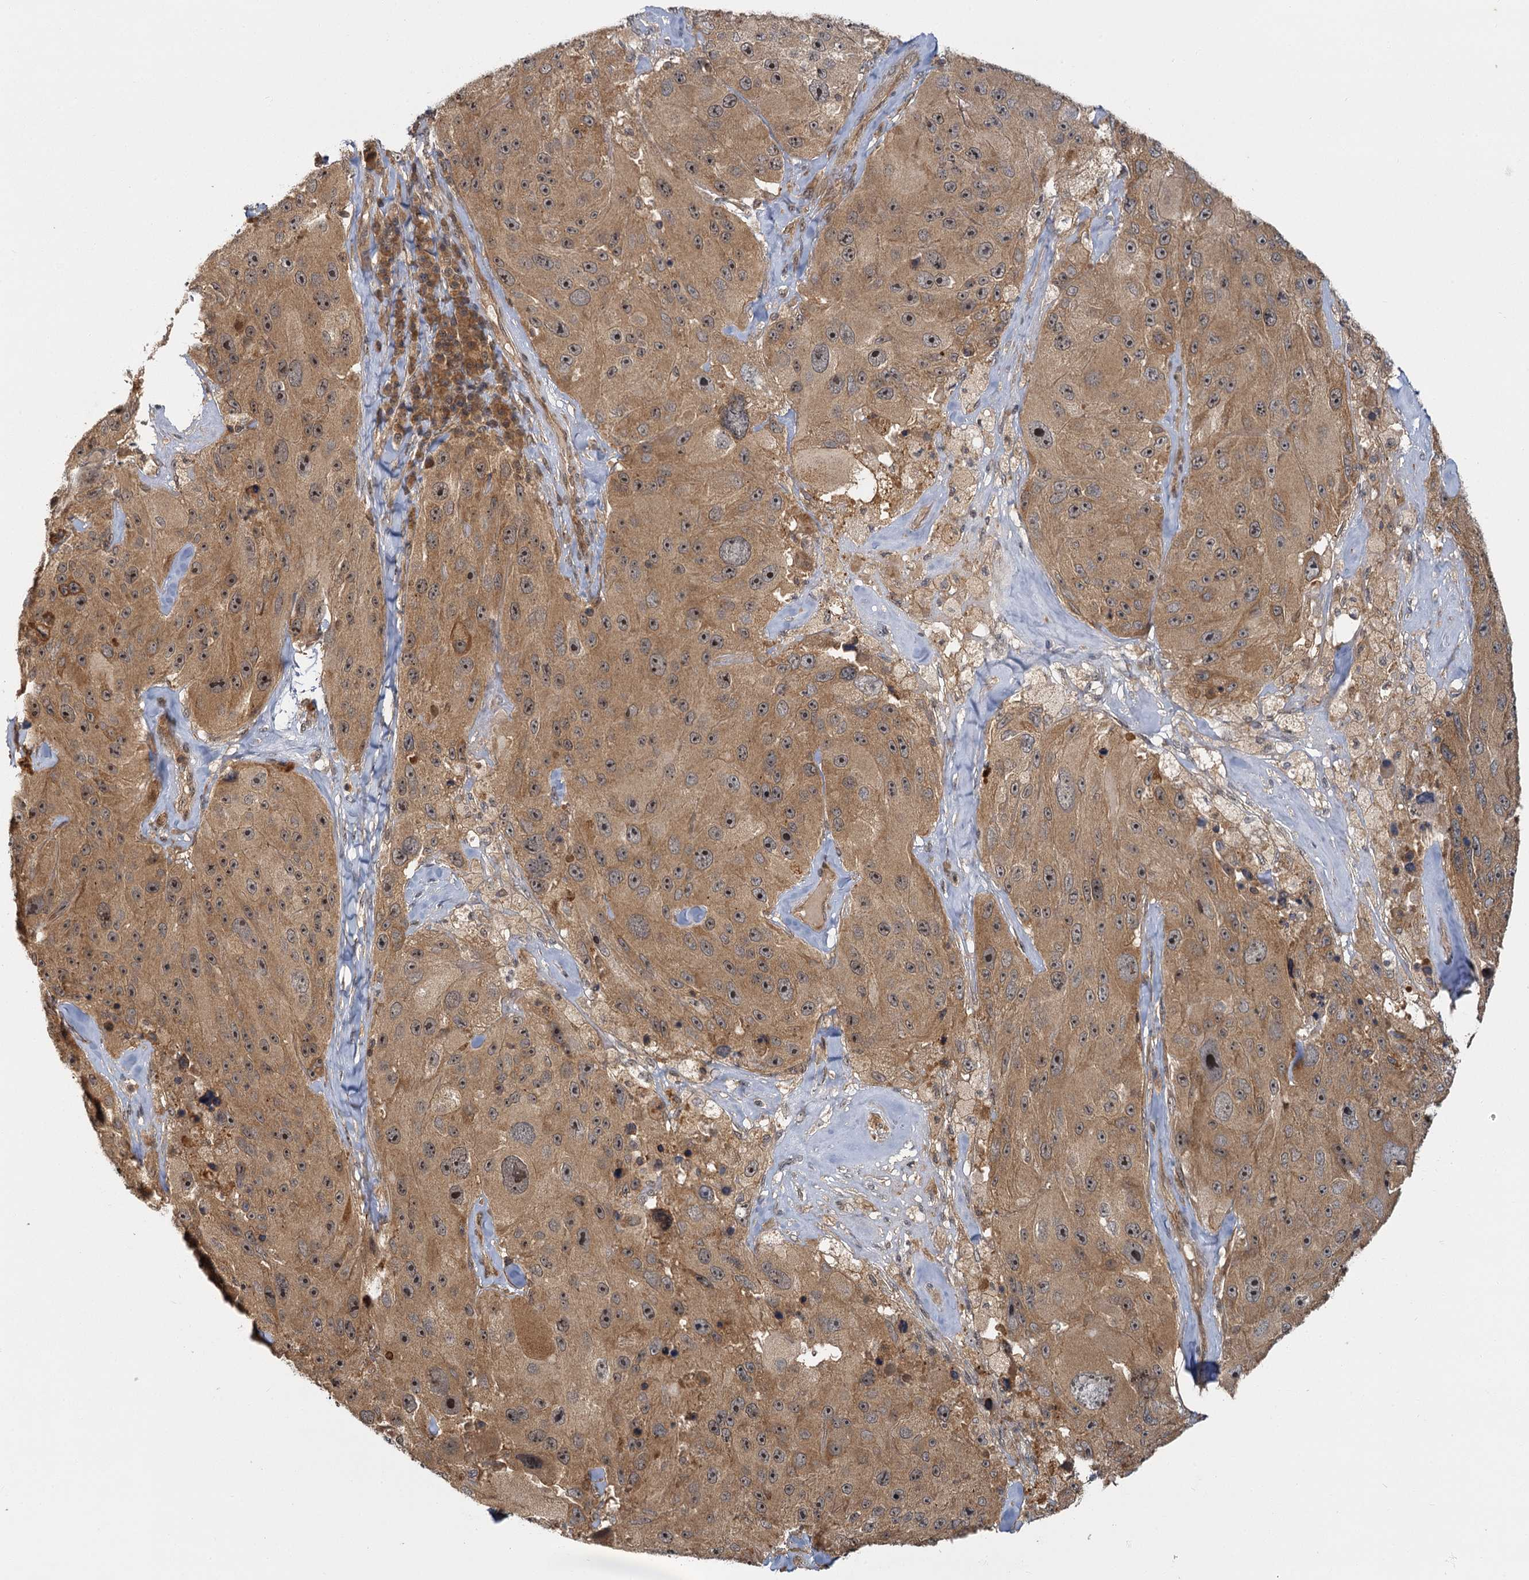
{"staining": {"intensity": "moderate", "quantity": ">75%", "location": "cytoplasmic/membranous,nuclear"}, "tissue": "melanoma", "cell_type": "Tumor cells", "image_type": "cancer", "snomed": [{"axis": "morphology", "description": "Malignant melanoma, Metastatic site"}, {"axis": "topography", "description": "Lymph node"}], "caption": "Melanoma stained with a protein marker shows moderate staining in tumor cells.", "gene": "ZNF549", "patient": {"sex": "male", "age": 62}}